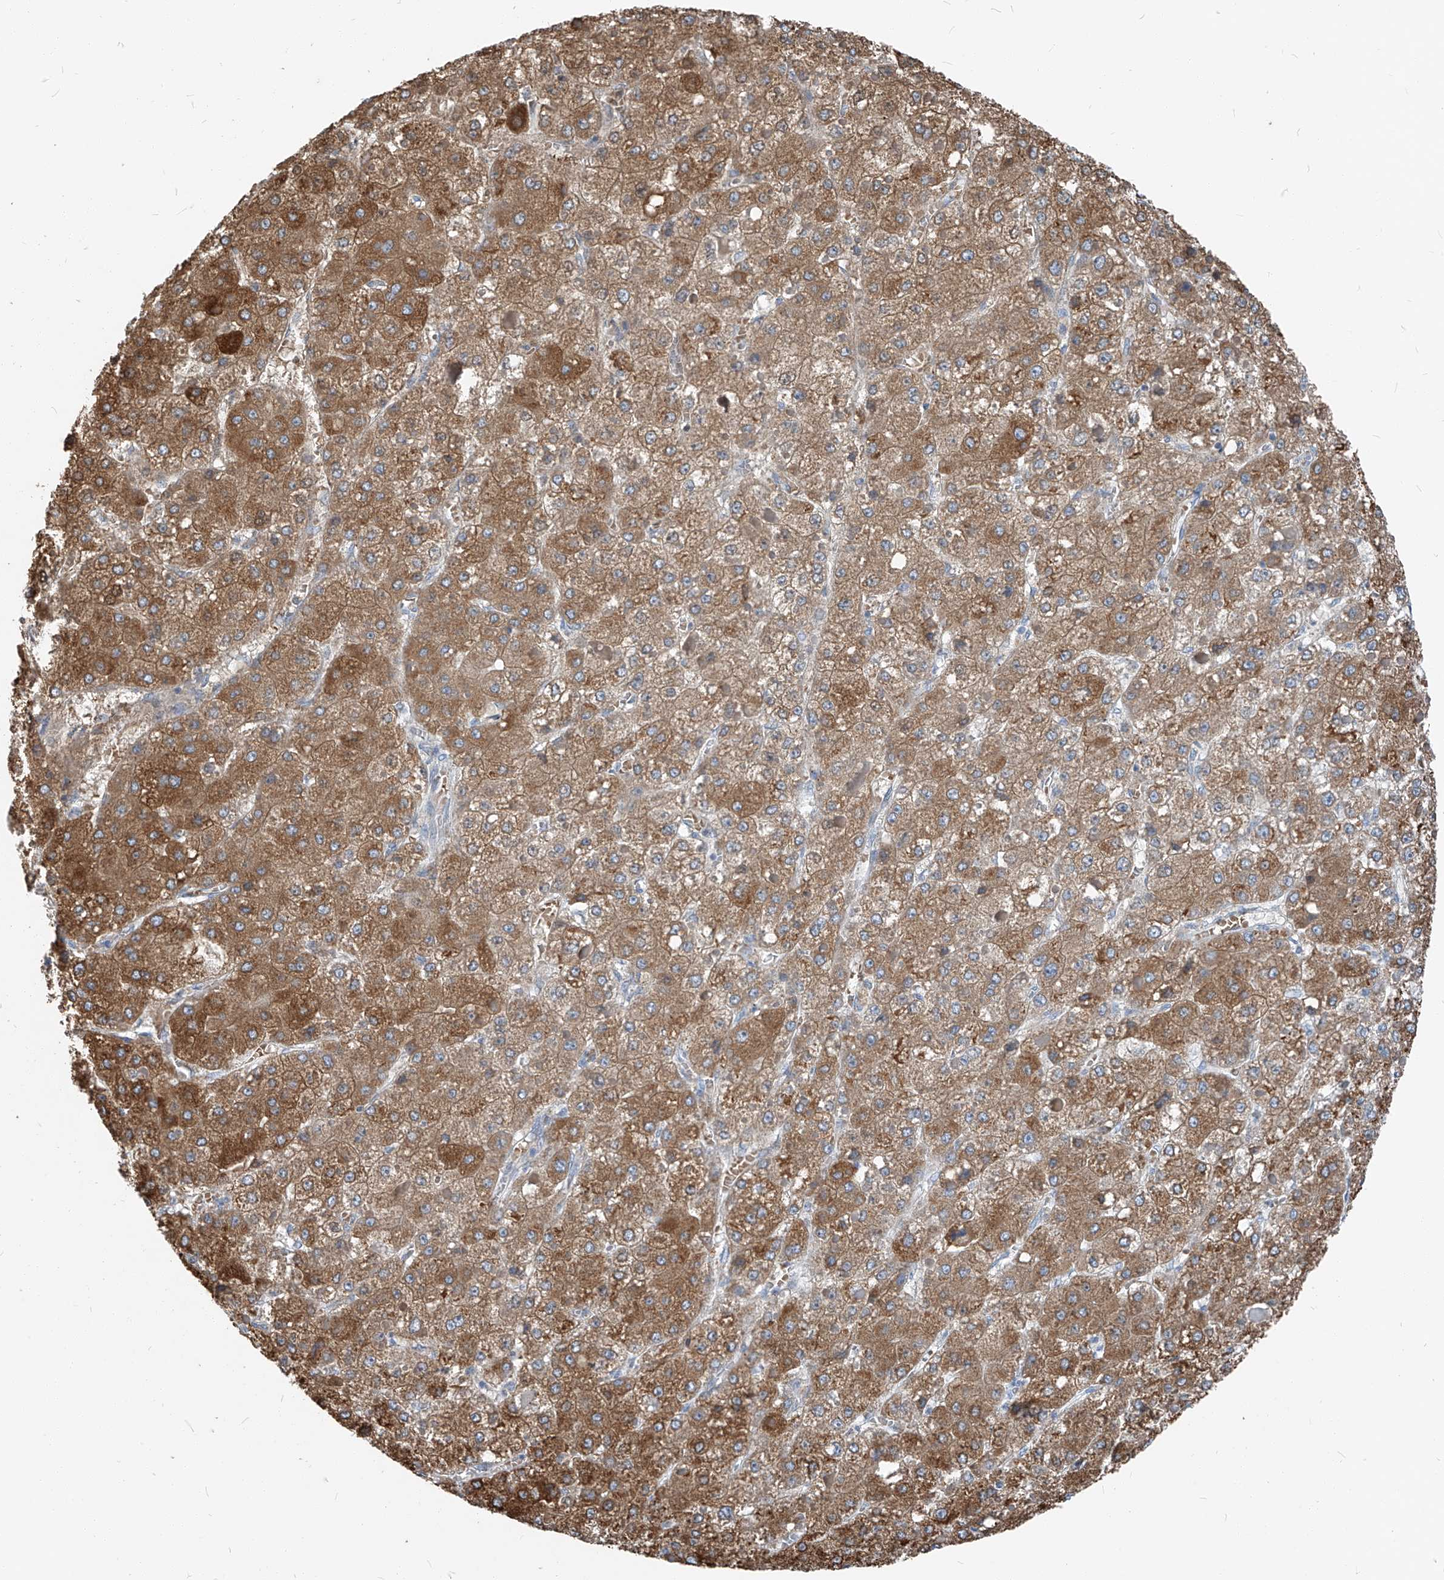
{"staining": {"intensity": "moderate", "quantity": ">75%", "location": "cytoplasmic/membranous"}, "tissue": "liver cancer", "cell_type": "Tumor cells", "image_type": "cancer", "snomed": [{"axis": "morphology", "description": "Carcinoma, Hepatocellular, NOS"}, {"axis": "topography", "description": "Liver"}], "caption": "Immunohistochemical staining of hepatocellular carcinoma (liver) shows moderate cytoplasmic/membranous protein positivity in about >75% of tumor cells.", "gene": "CHMP2B", "patient": {"sex": "female", "age": 73}}